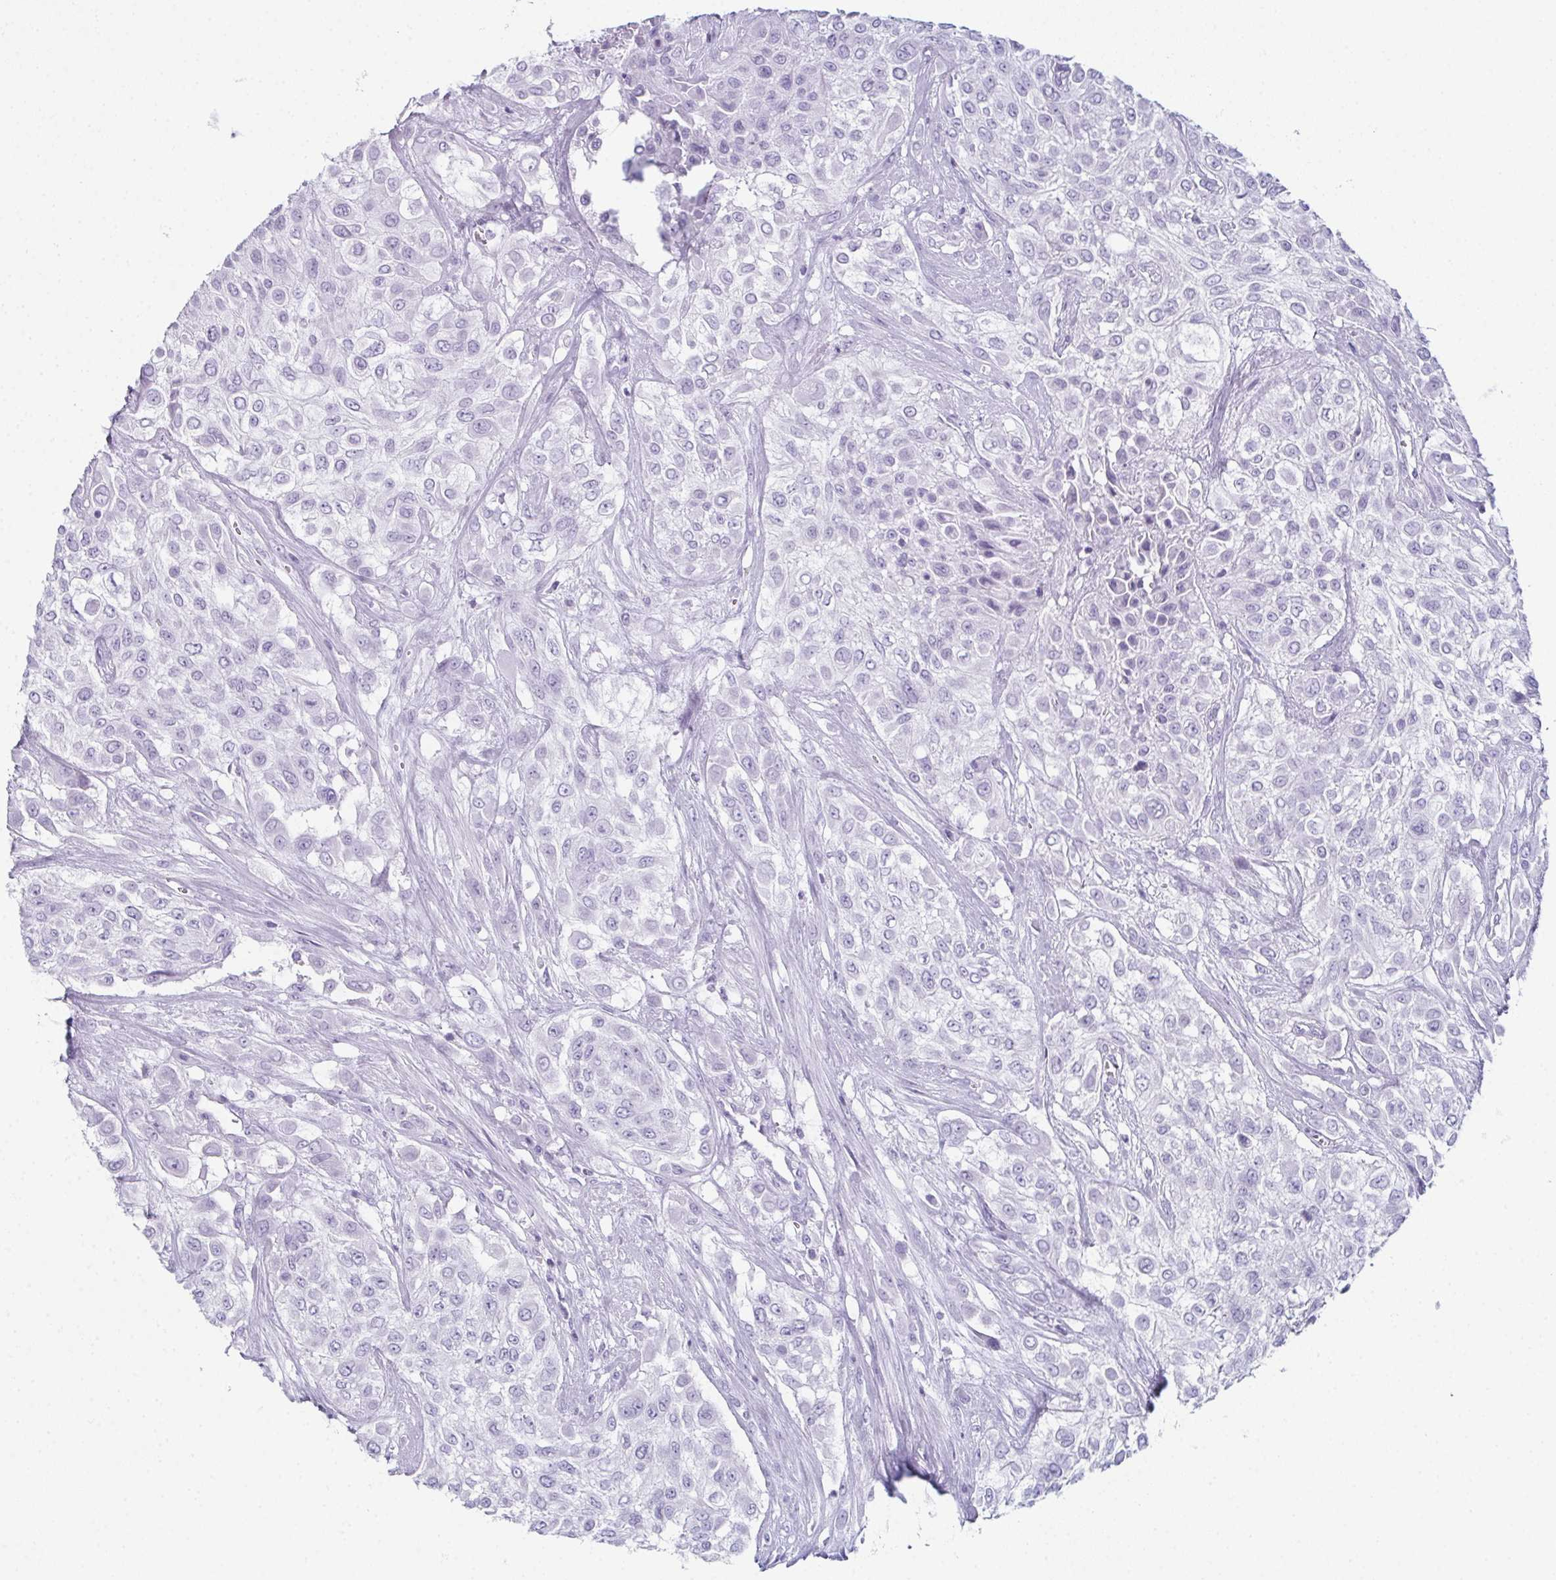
{"staining": {"intensity": "negative", "quantity": "none", "location": "none"}, "tissue": "urothelial cancer", "cell_type": "Tumor cells", "image_type": "cancer", "snomed": [{"axis": "morphology", "description": "Urothelial carcinoma, High grade"}, {"axis": "topography", "description": "Urinary bladder"}], "caption": "Urothelial cancer stained for a protein using IHC exhibits no expression tumor cells.", "gene": "ENKUR", "patient": {"sex": "male", "age": 57}}